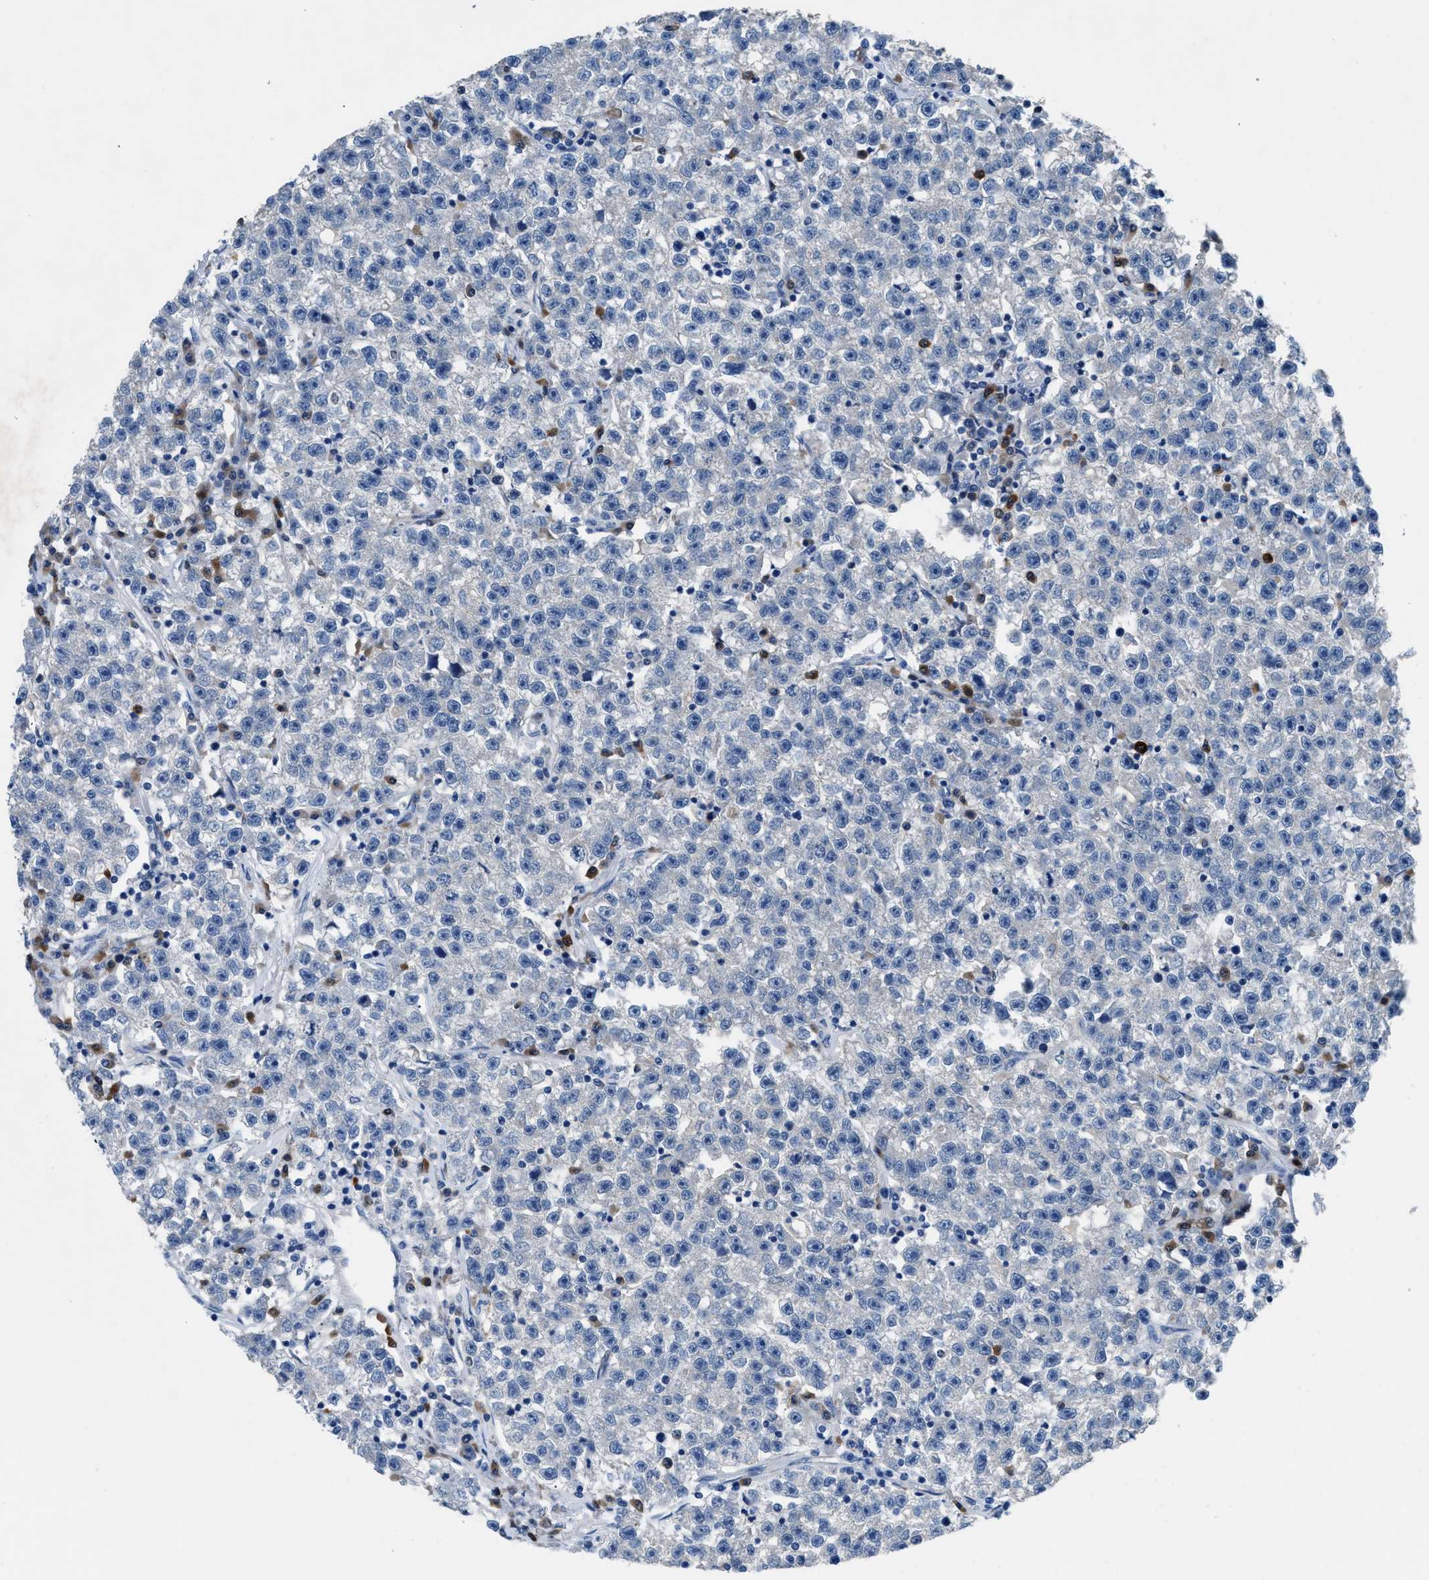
{"staining": {"intensity": "negative", "quantity": "none", "location": "none"}, "tissue": "testis cancer", "cell_type": "Tumor cells", "image_type": "cancer", "snomed": [{"axis": "morphology", "description": "Seminoma, NOS"}, {"axis": "topography", "description": "Testis"}], "caption": "The immunohistochemistry (IHC) image has no significant staining in tumor cells of testis cancer tissue.", "gene": "UAP1", "patient": {"sex": "male", "age": 22}}